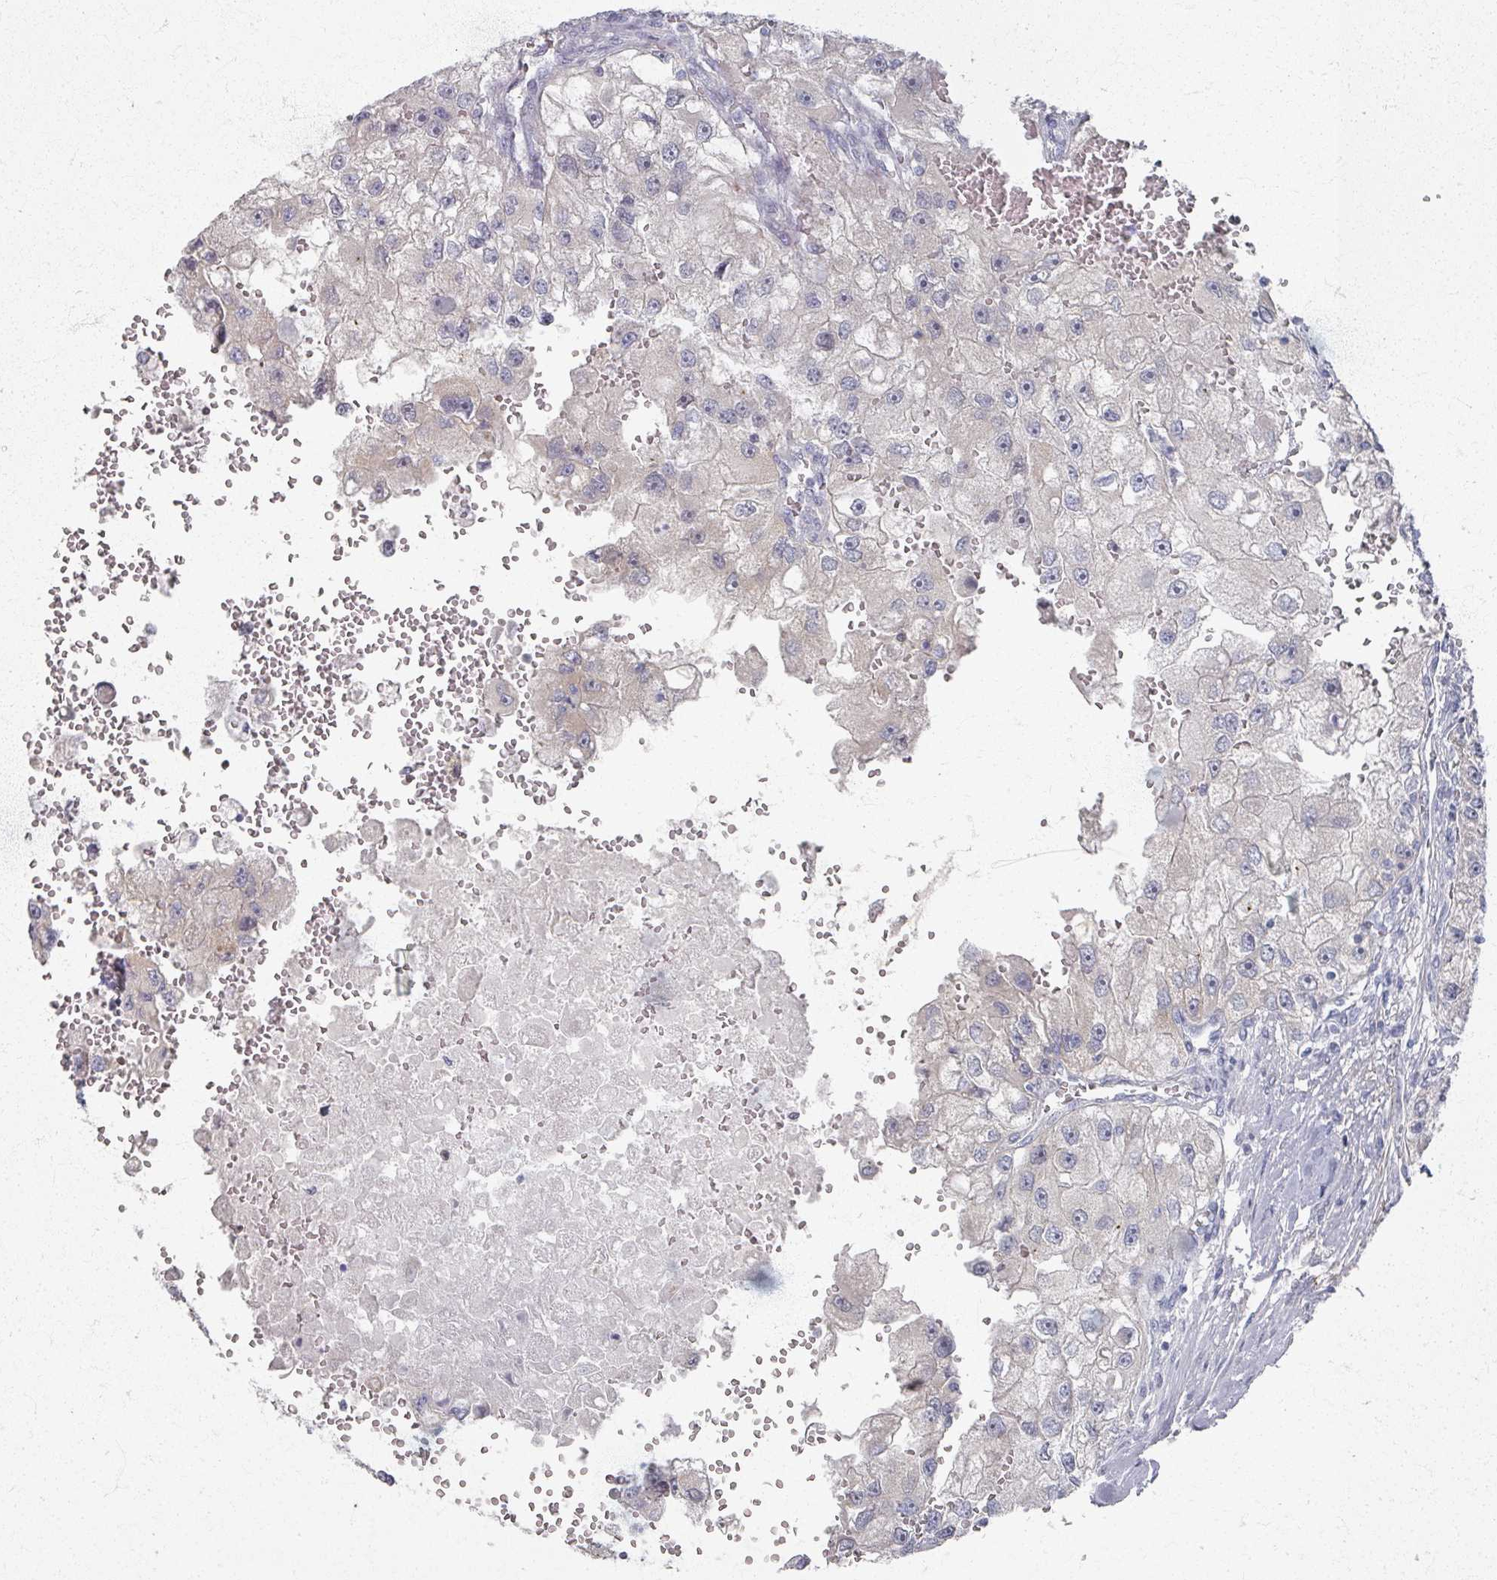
{"staining": {"intensity": "negative", "quantity": "none", "location": "none"}, "tissue": "renal cancer", "cell_type": "Tumor cells", "image_type": "cancer", "snomed": [{"axis": "morphology", "description": "Adenocarcinoma, NOS"}, {"axis": "topography", "description": "Kidney"}], "caption": "This is an immunohistochemistry image of adenocarcinoma (renal). There is no staining in tumor cells.", "gene": "TTYH3", "patient": {"sex": "male", "age": 63}}